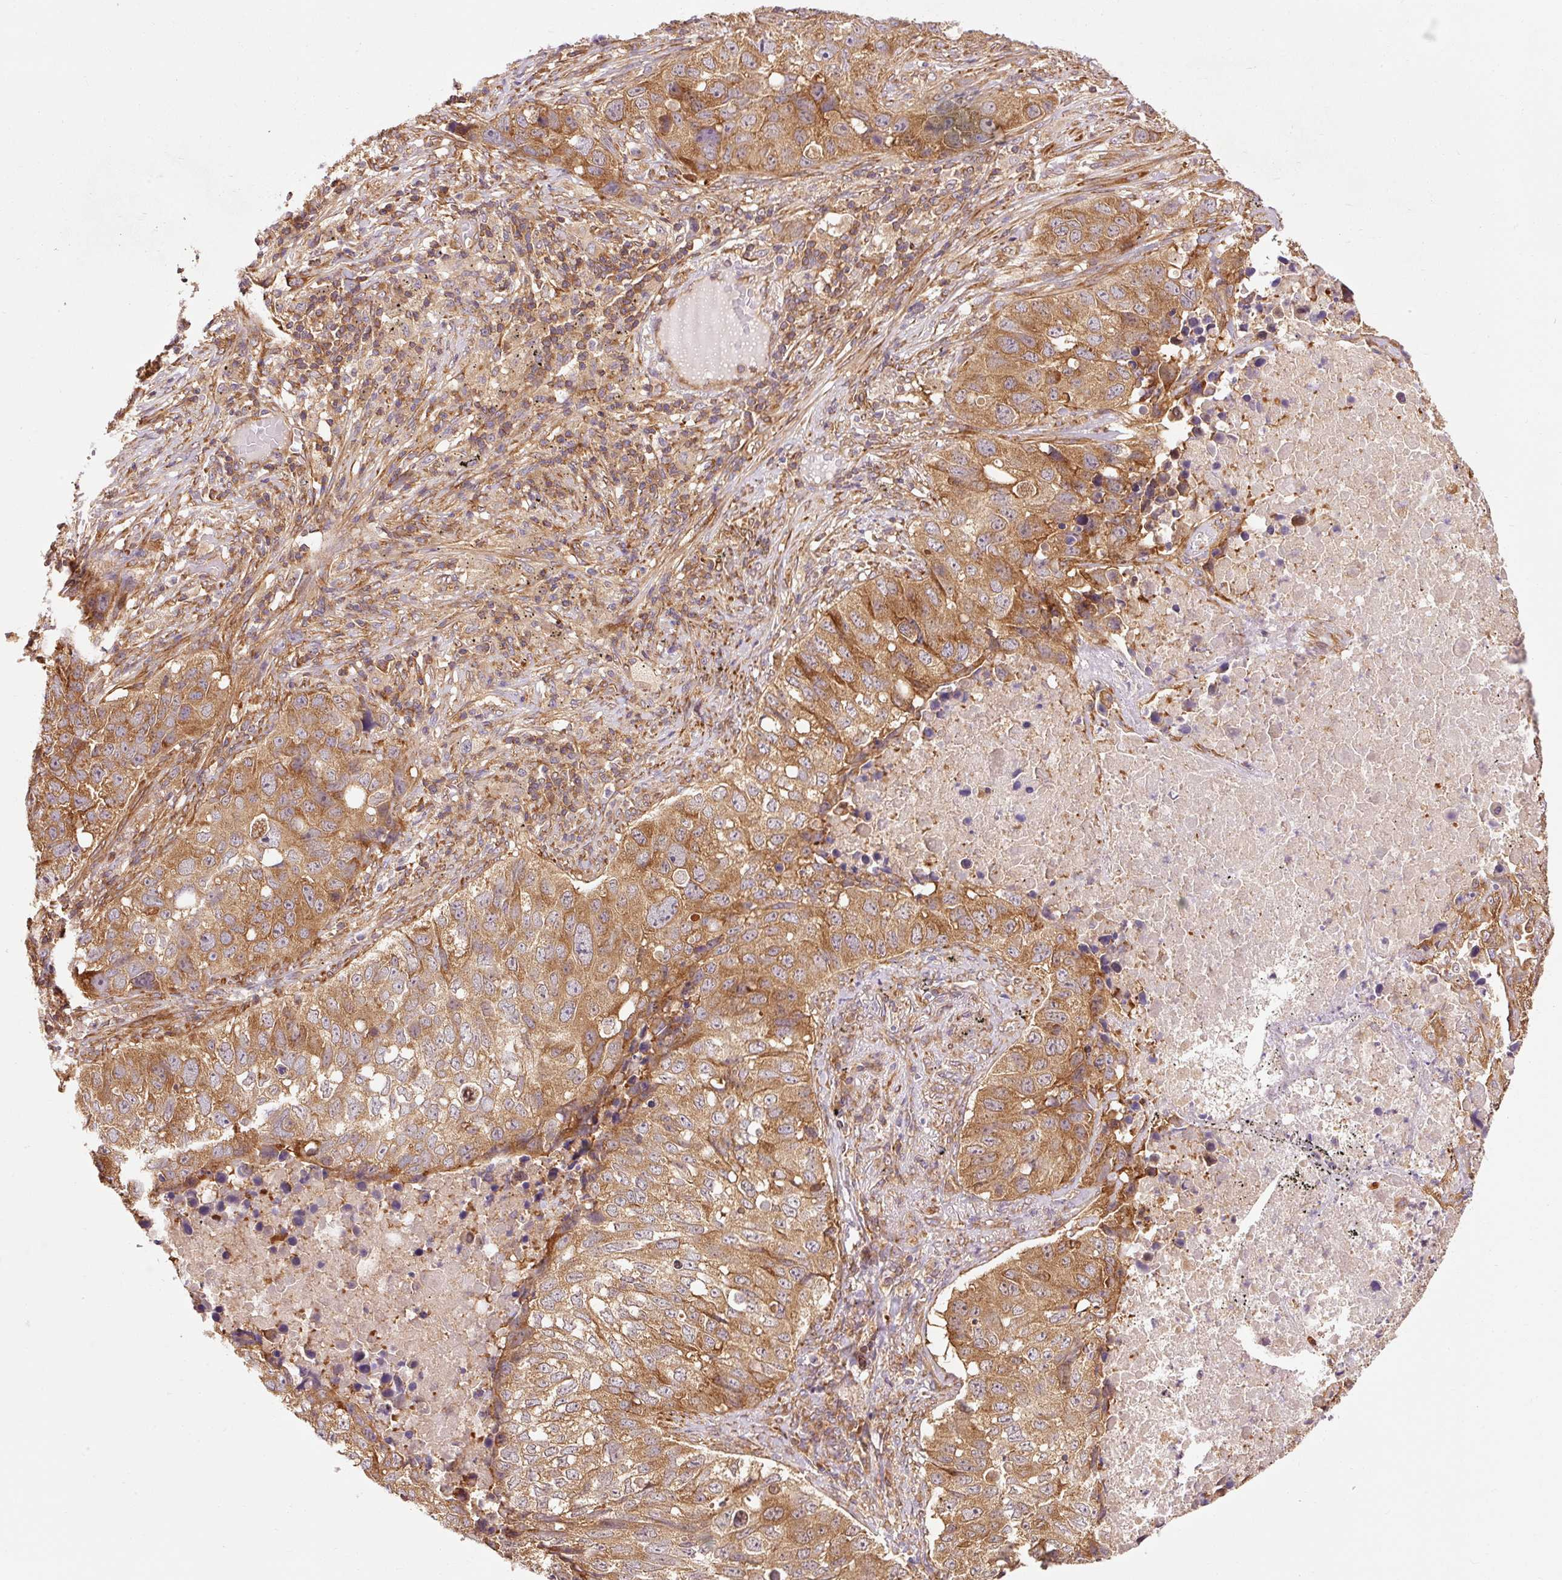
{"staining": {"intensity": "moderate", "quantity": ">75%", "location": "cytoplasmic/membranous"}, "tissue": "lung cancer", "cell_type": "Tumor cells", "image_type": "cancer", "snomed": [{"axis": "morphology", "description": "Squamous cell carcinoma, NOS"}, {"axis": "topography", "description": "Lung"}], "caption": "Protein staining exhibits moderate cytoplasmic/membranous staining in approximately >75% of tumor cells in lung cancer (squamous cell carcinoma). (Stains: DAB in brown, nuclei in blue, Microscopy: brightfield microscopy at high magnification).", "gene": "PDAP1", "patient": {"sex": "male", "age": 60}}